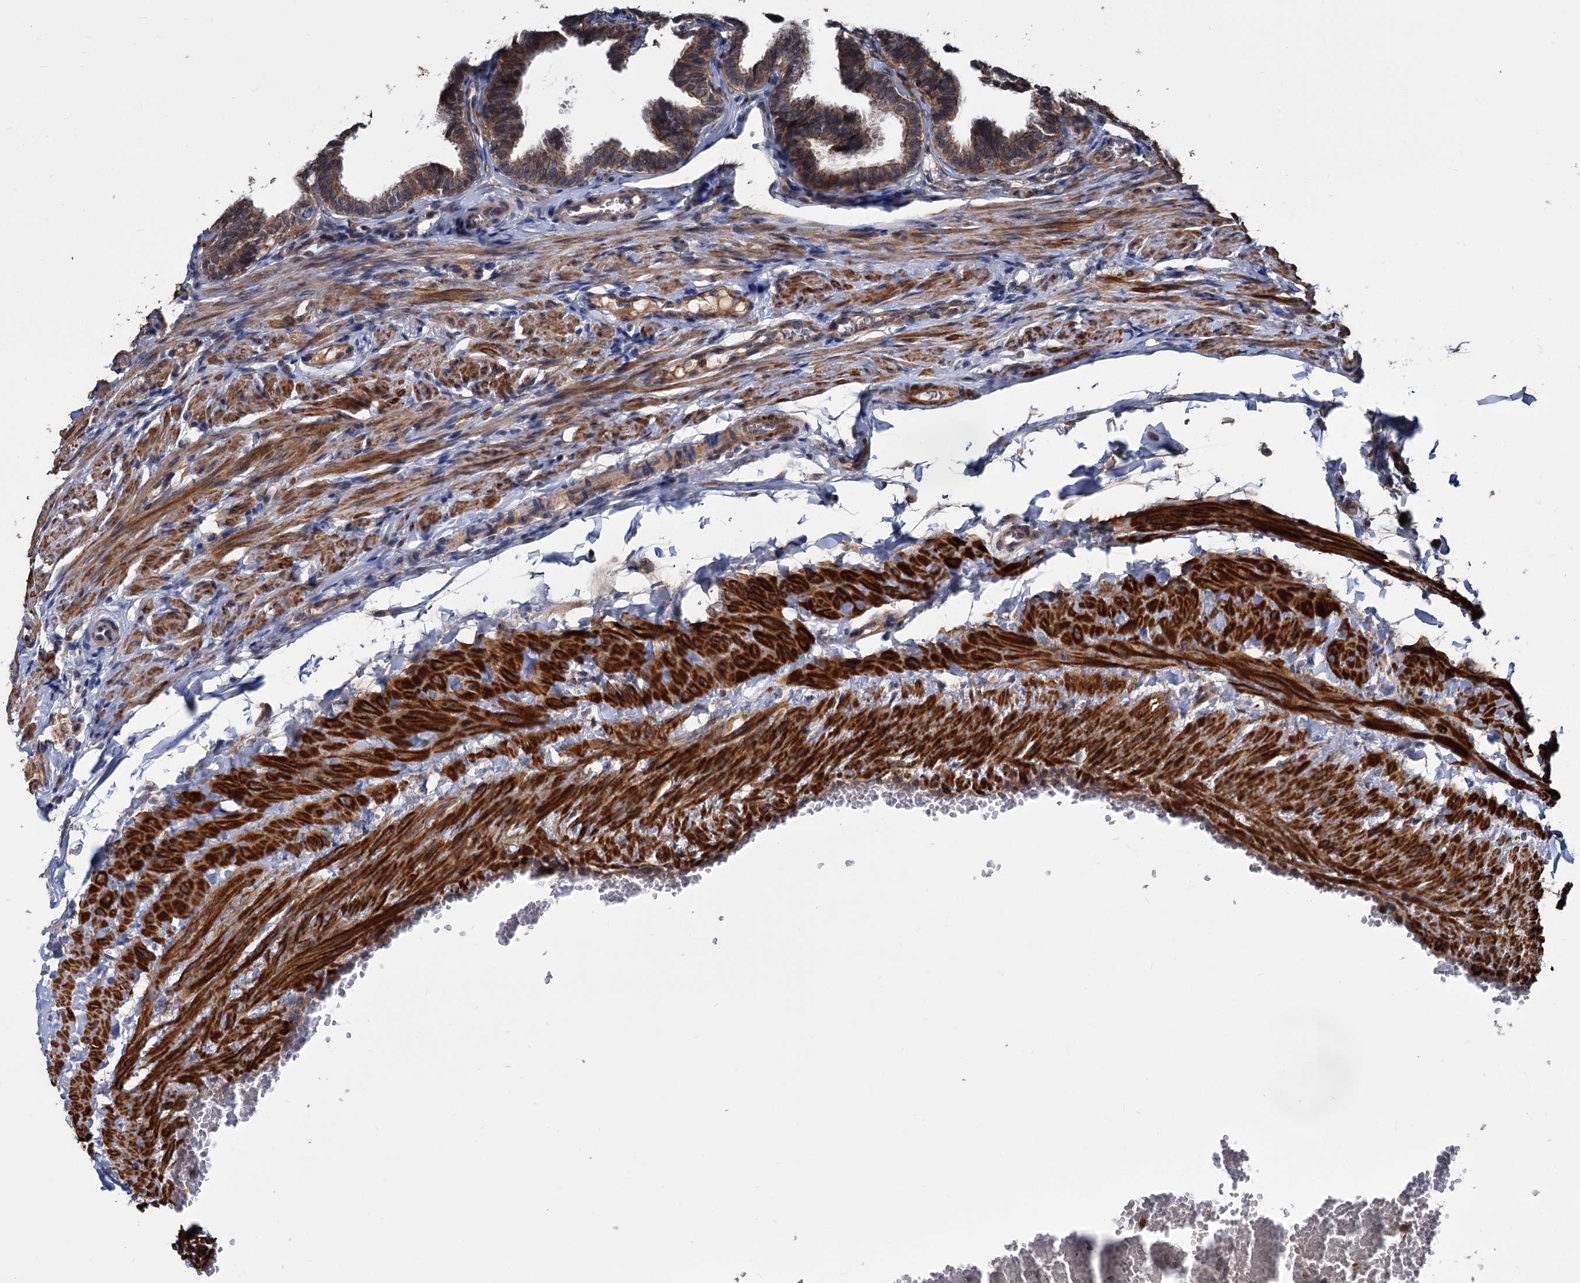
{"staining": {"intensity": "moderate", "quantity": ">75%", "location": "cytoplasmic/membranous"}, "tissue": "fallopian tube", "cell_type": "Glandular cells", "image_type": "normal", "snomed": [{"axis": "morphology", "description": "Normal tissue, NOS"}, {"axis": "topography", "description": "Fallopian tube"}, {"axis": "topography", "description": "Ovary"}], "caption": "A brown stain highlights moderate cytoplasmic/membranous staining of a protein in glandular cells of benign human fallopian tube.", "gene": "ALKBH7", "patient": {"sex": "female", "age": 23}}